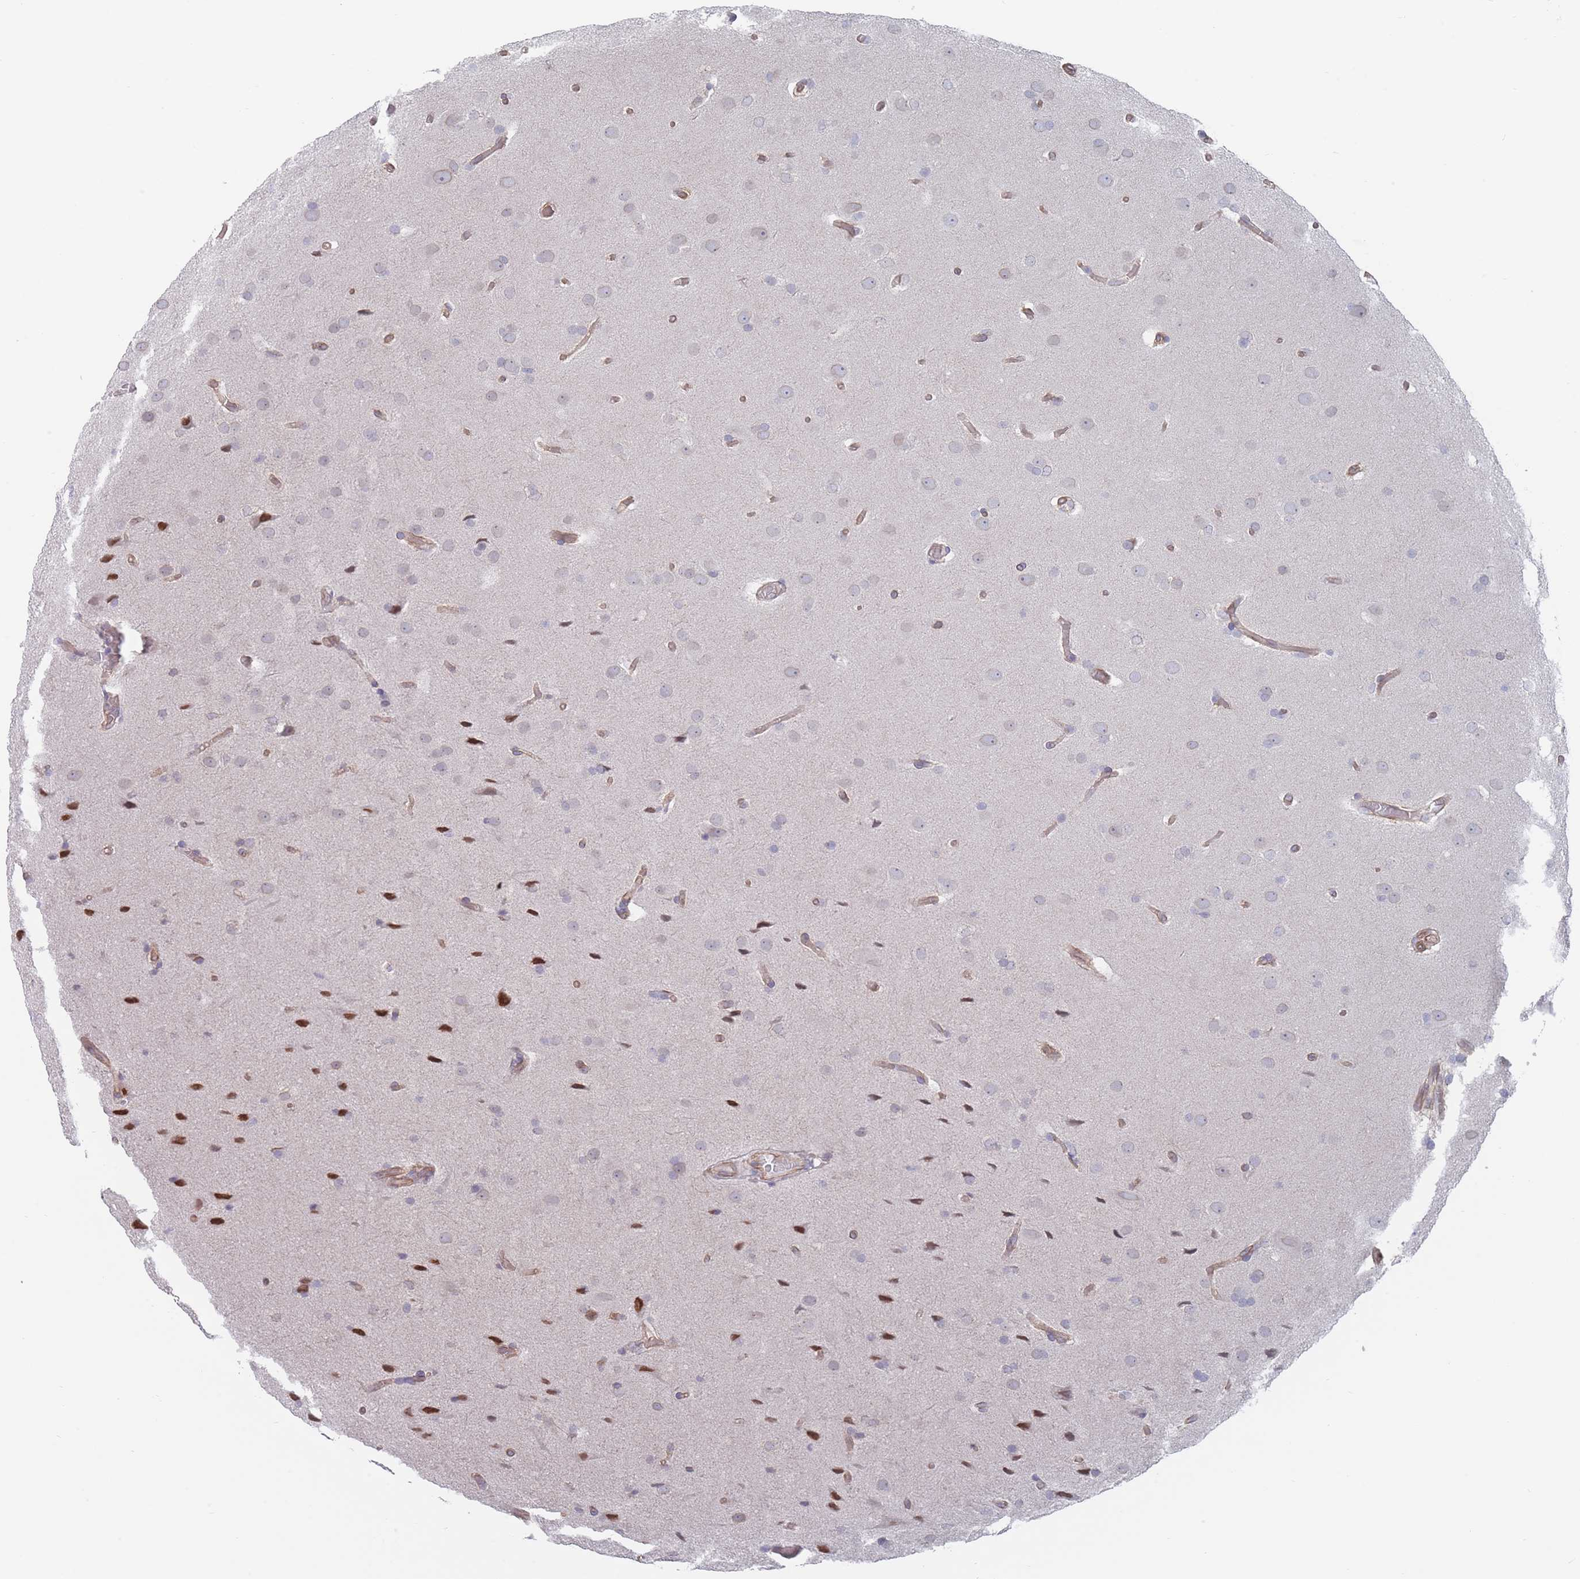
{"staining": {"intensity": "negative", "quantity": "none", "location": "none"}, "tissue": "glioma", "cell_type": "Tumor cells", "image_type": "cancer", "snomed": [{"axis": "morphology", "description": "Glioma, malignant, Low grade"}, {"axis": "topography", "description": "Brain"}], "caption": "Tumor cells show no significant positivity in glioma.", "gene": "SLC1A6", "patient": {"sex": "female", "age": 32}}